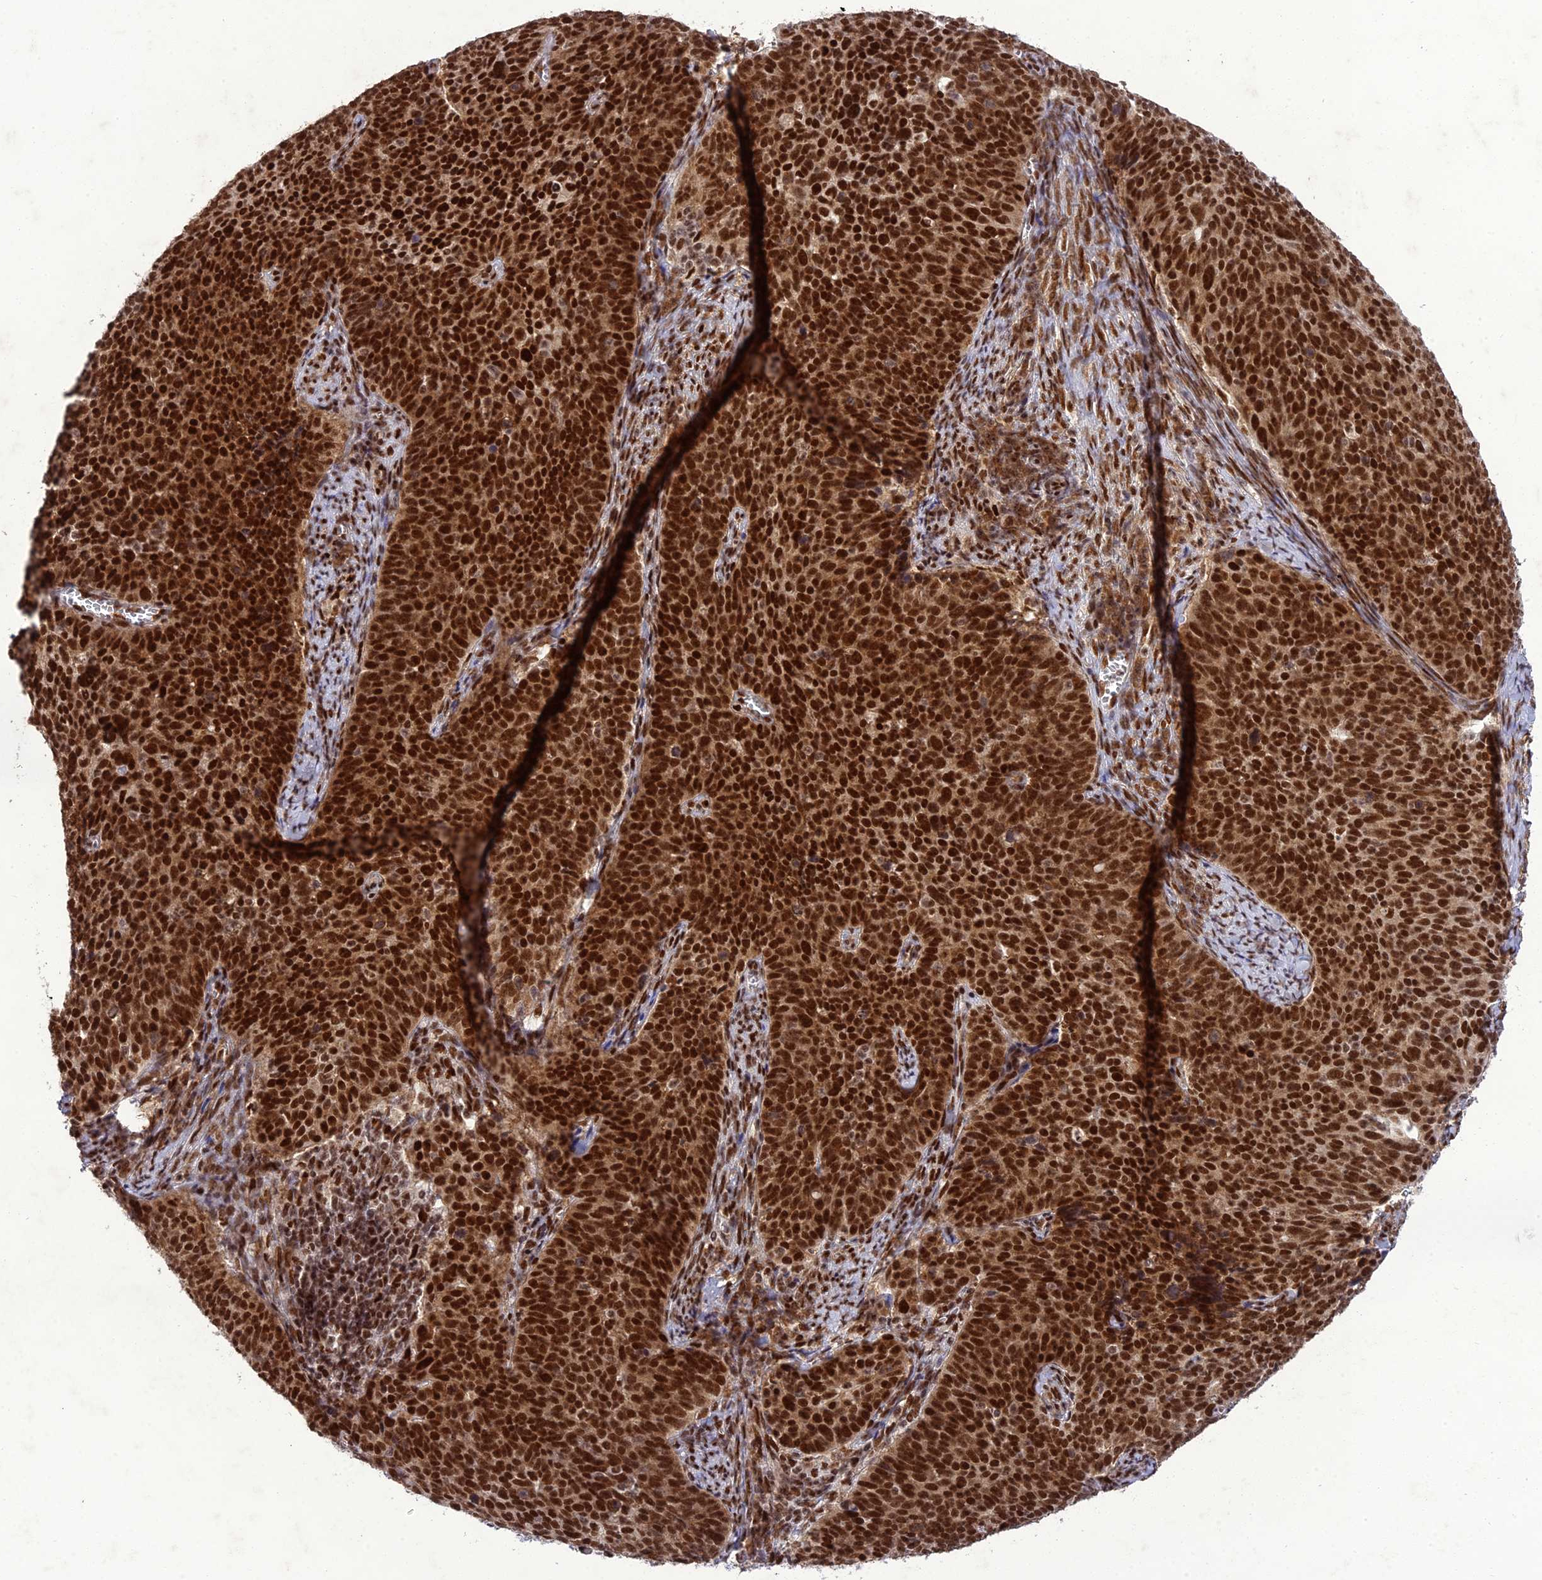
{"staining": {"intensity": "strong", "quantity": ">75%", "location": "nuclear"}, "tissue": "cervical cancer", "cell_type": "Tumor cells", "image_type": "cancer", "snomed": [{"axis": "morphology", "description": "Normal tissue, NOS"}, {"axis": "morphology", "description": "Squamous cell carcinoma, NOS"}, {"axis": "topography", "description": "Cervix"}], "caption": "Squamous cell carcinoma (cervical) was stained to show a protein in brown. There is high levels of strong nuclear positivity in about >75% of tumor cells.", "gene": "DDX1", "patient": {"sex": "female", "age": 39}}